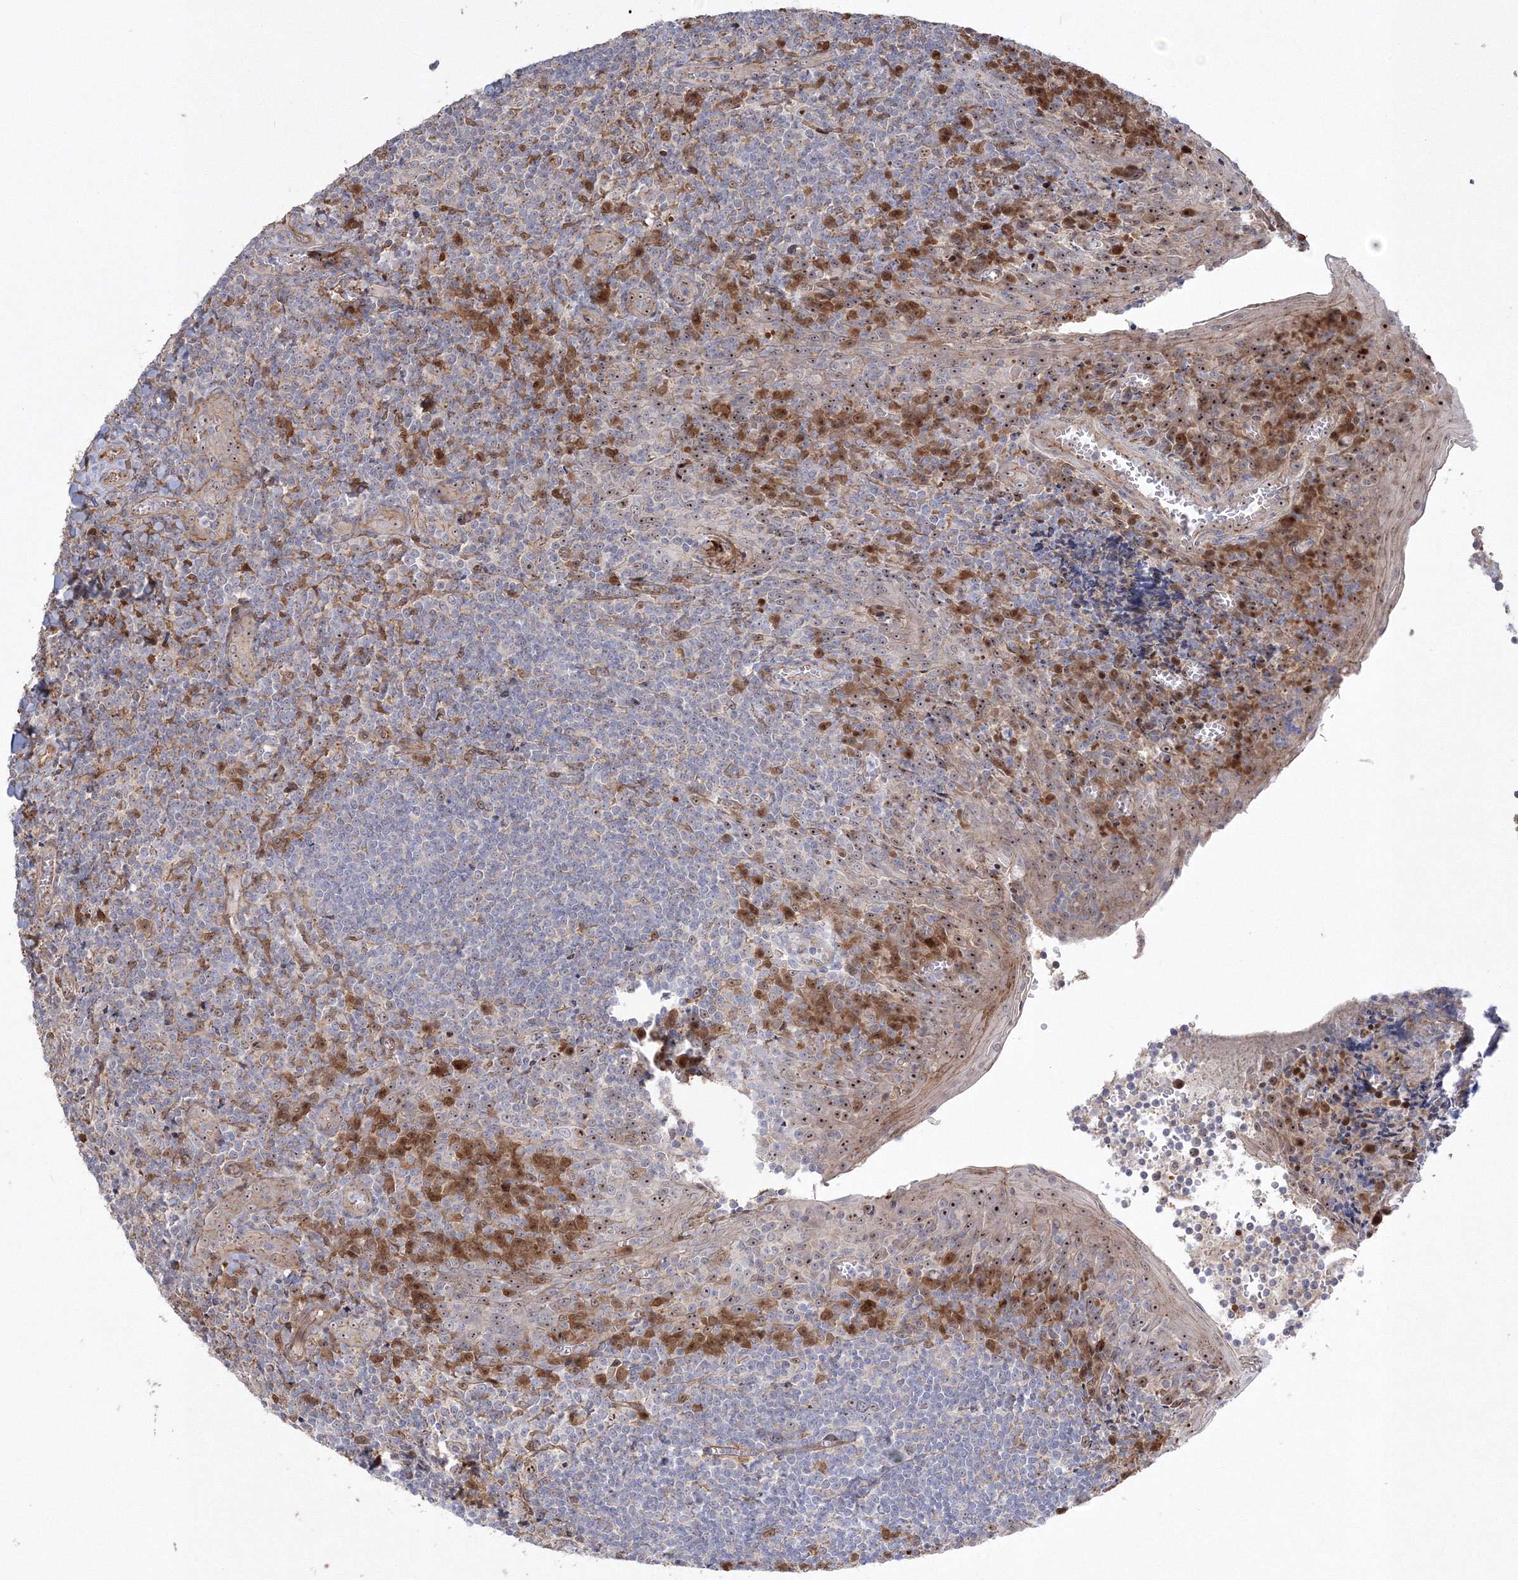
{"staining": {"intensity": "moderate", "quantity": "<25%", "location": "nuclear"}, "tissue": "tonsil", "cell_type": "Germinal center cells", "image_type": "normal", "snomed": [{"axis": "morphology", "description": "Normal tissue, NOS"}, {"axis": "topography", "description": "Tonsil"}], "caption": "Protein analysis of normal tonsil shows moderate nuclear expression in approximately <25% of germinal center cells.", "gene": "NPM3", "patient": {"sex": "male", "age": 27}}